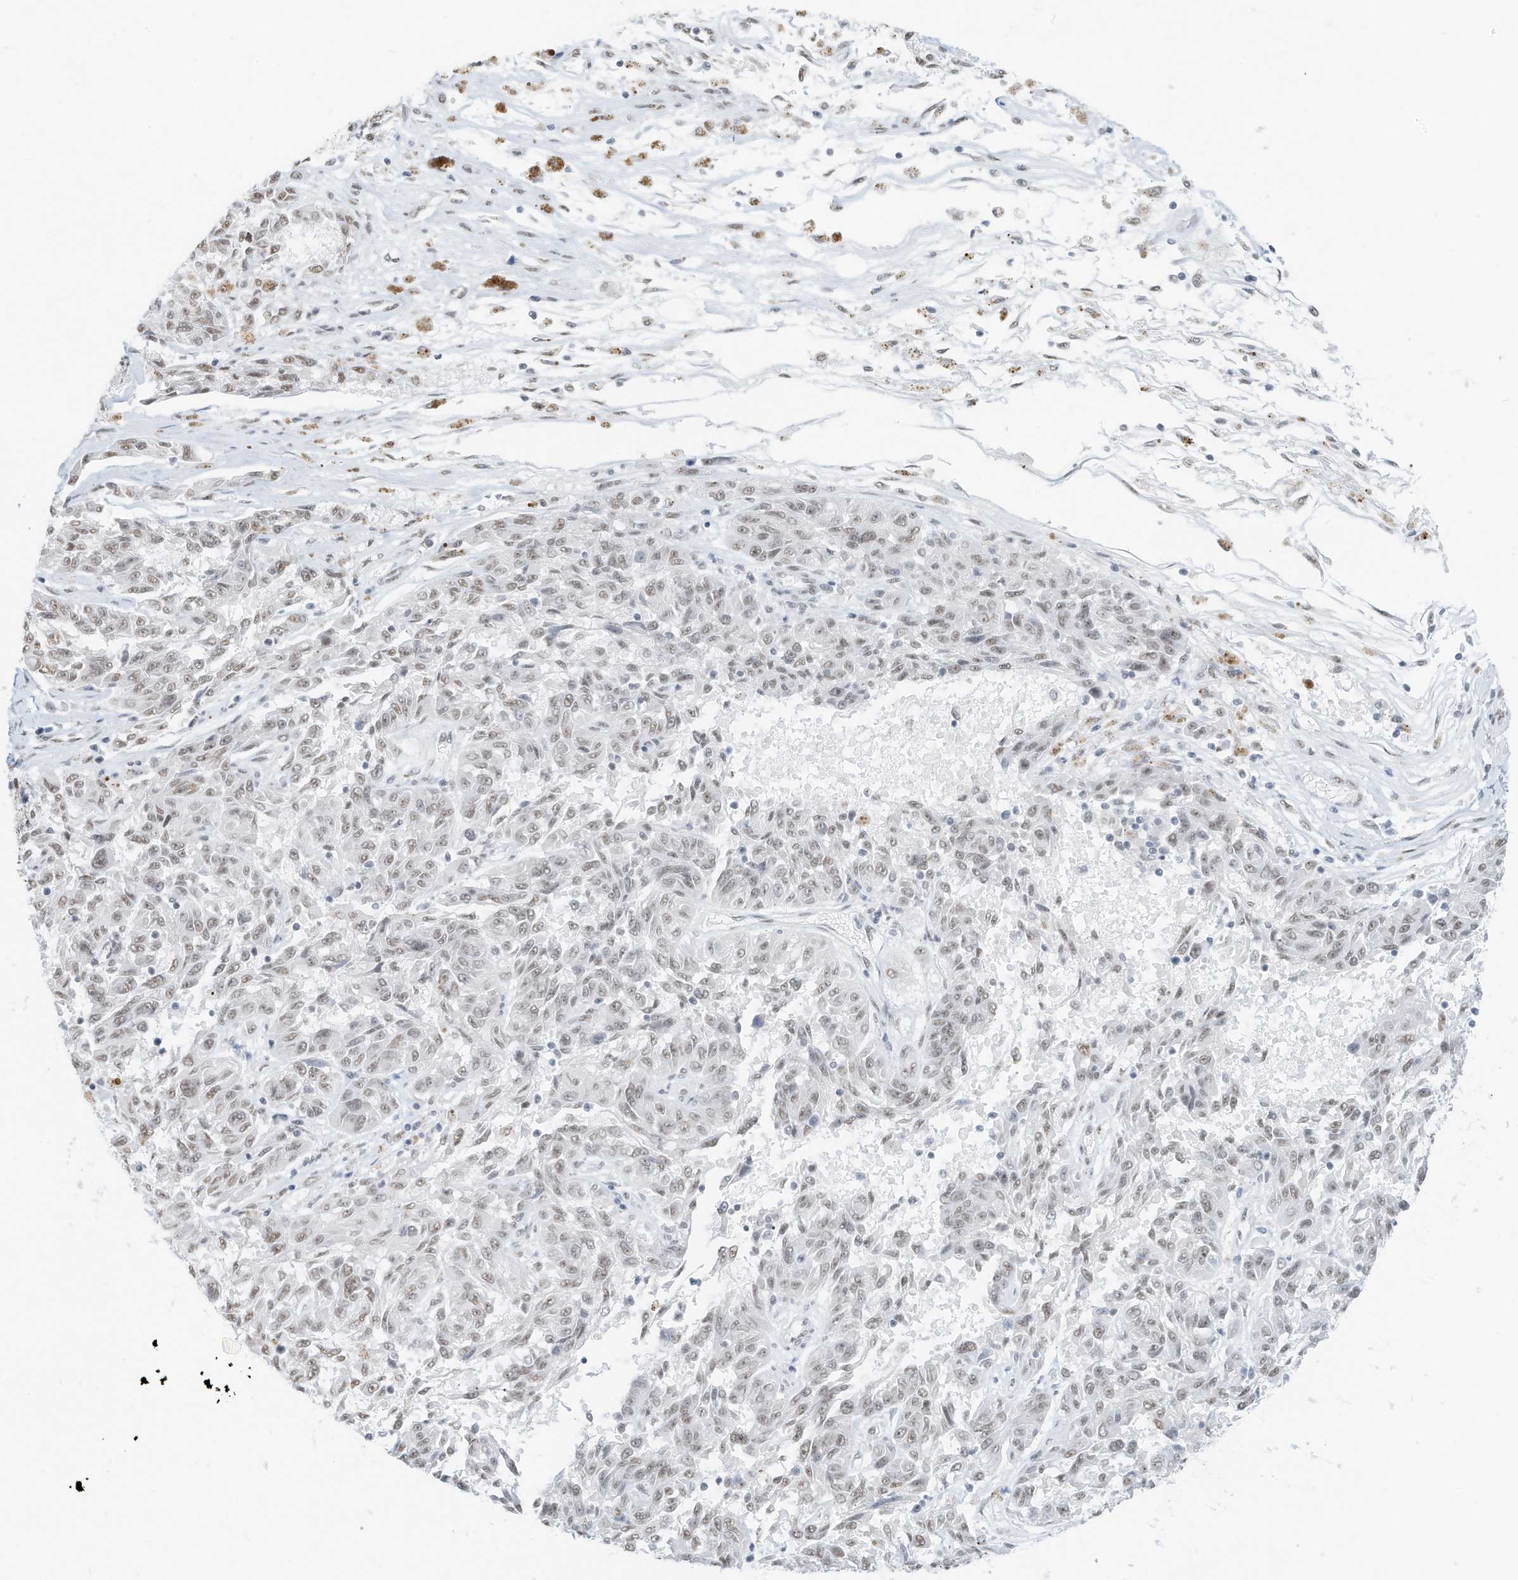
{"staining": {"intensity": "weak", "quantity": "25%-75%", "location": "nuclear"}, "tissue": "melanoma", "cell_type": "Tumor cells", "image_type": "cancer", "snomed": [{"axis": "morphology", "description": "Malignant melanoma, NOS"}, {"axis": "topography", "description": "Skin"}], "caption": "A low amount of weak nuclear expression is identified in about 25%-75% of tumor cells in malignant melanoma tissue.", "gene": "PGC", "patient": {"sex": "male", "age": 53}}